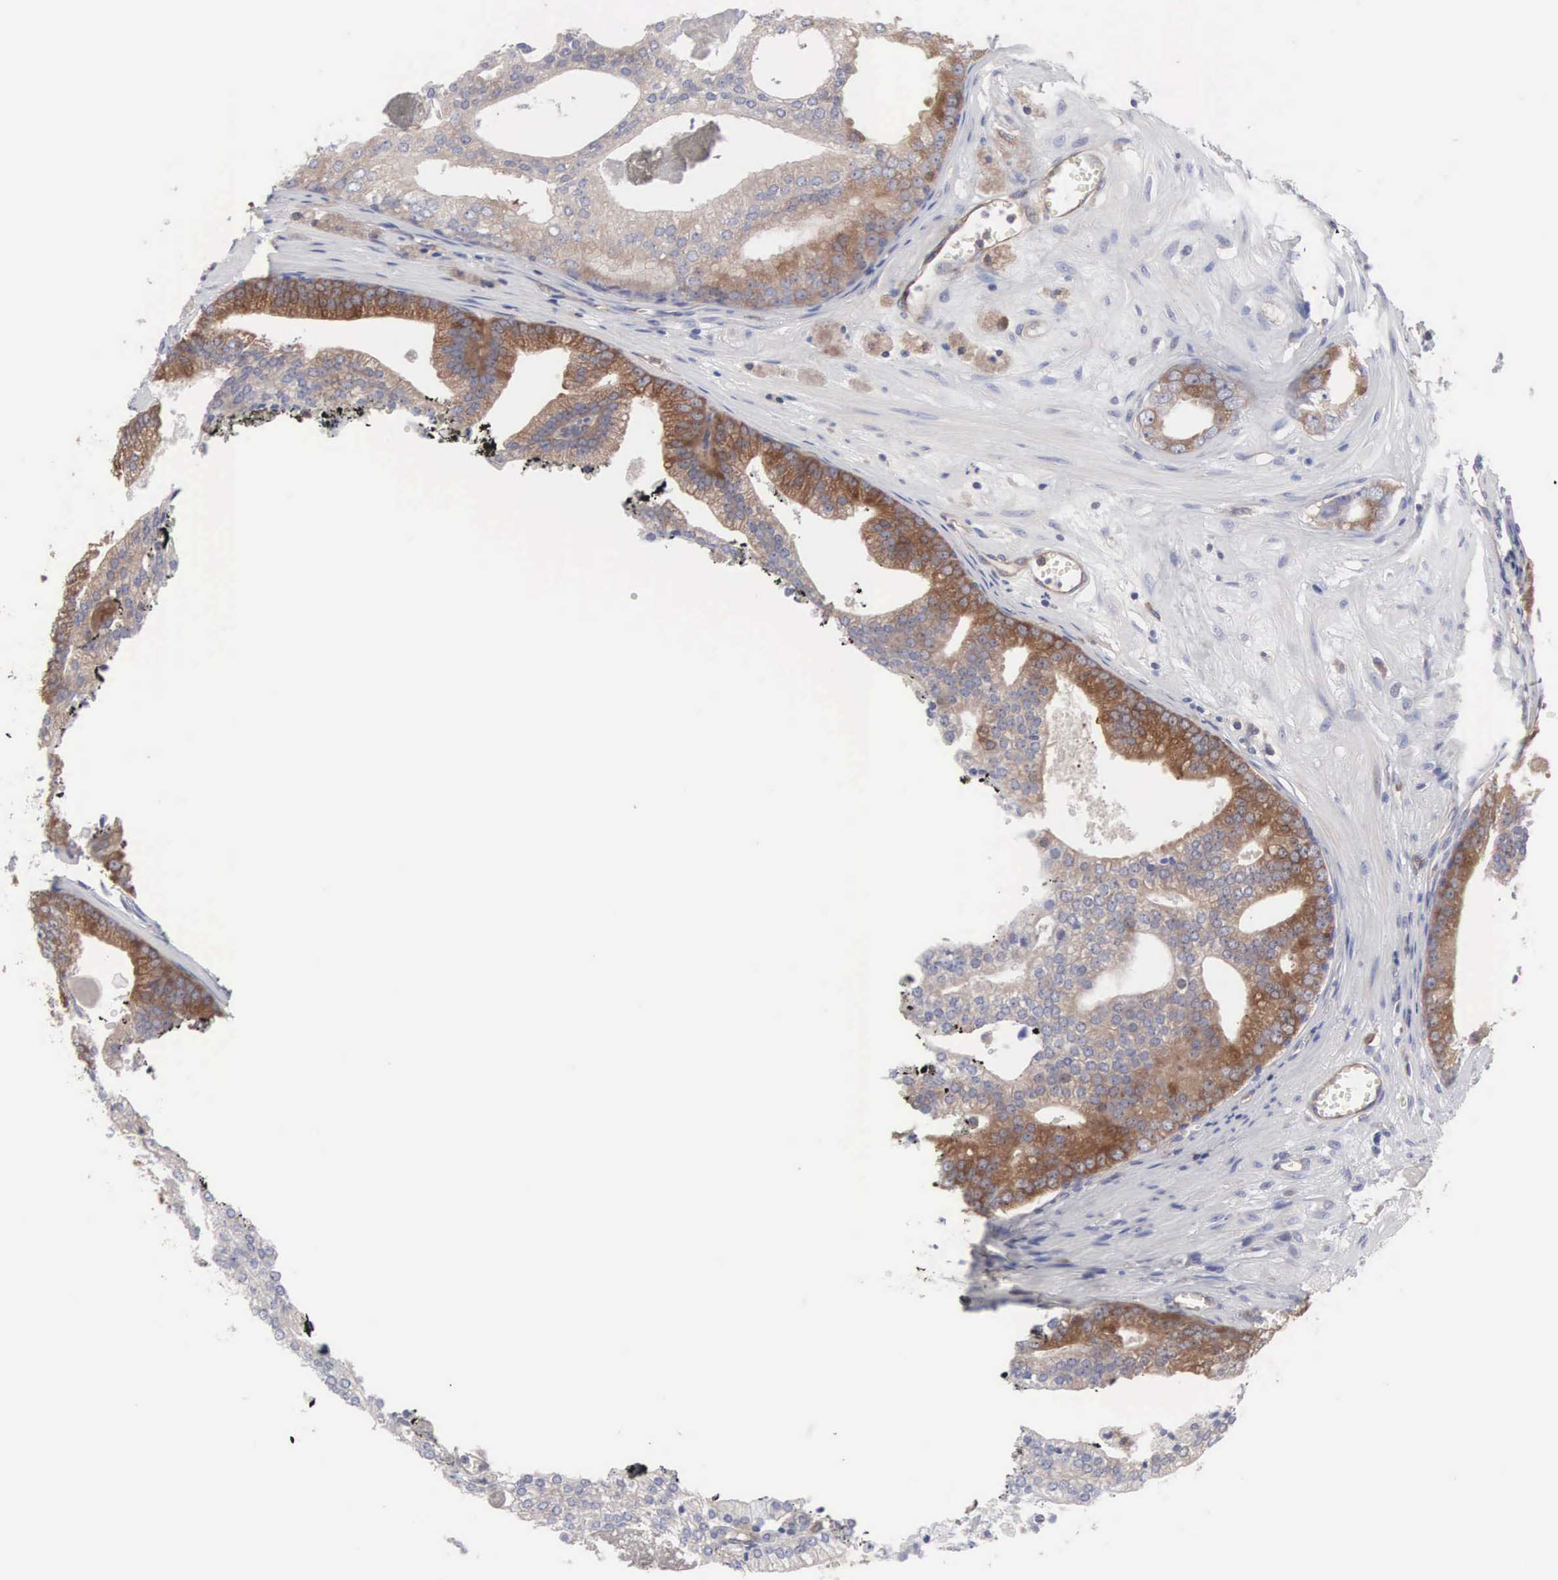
{"staining": {"intensity": "moderate", "quantity": "25%-75%", "location": "cytoplasmic/membranous"}, "tissue": "prostate cancer", "cell_type": "Tumor cells", "image_type": "cancer", "snomed": [{"axis": "morphology", "description": "Adenocarcinoma, High grade"}, {"axis": "topography", "description": "Prostate"}], "caption": "A brown stain labels moderate cytoplasmic/membranous staining of a protein in prostate adenocarcinoma (high-grade) tumor cells.", "gene": "MTHFD1", "patient": {"sex": "male", "age": 56}}